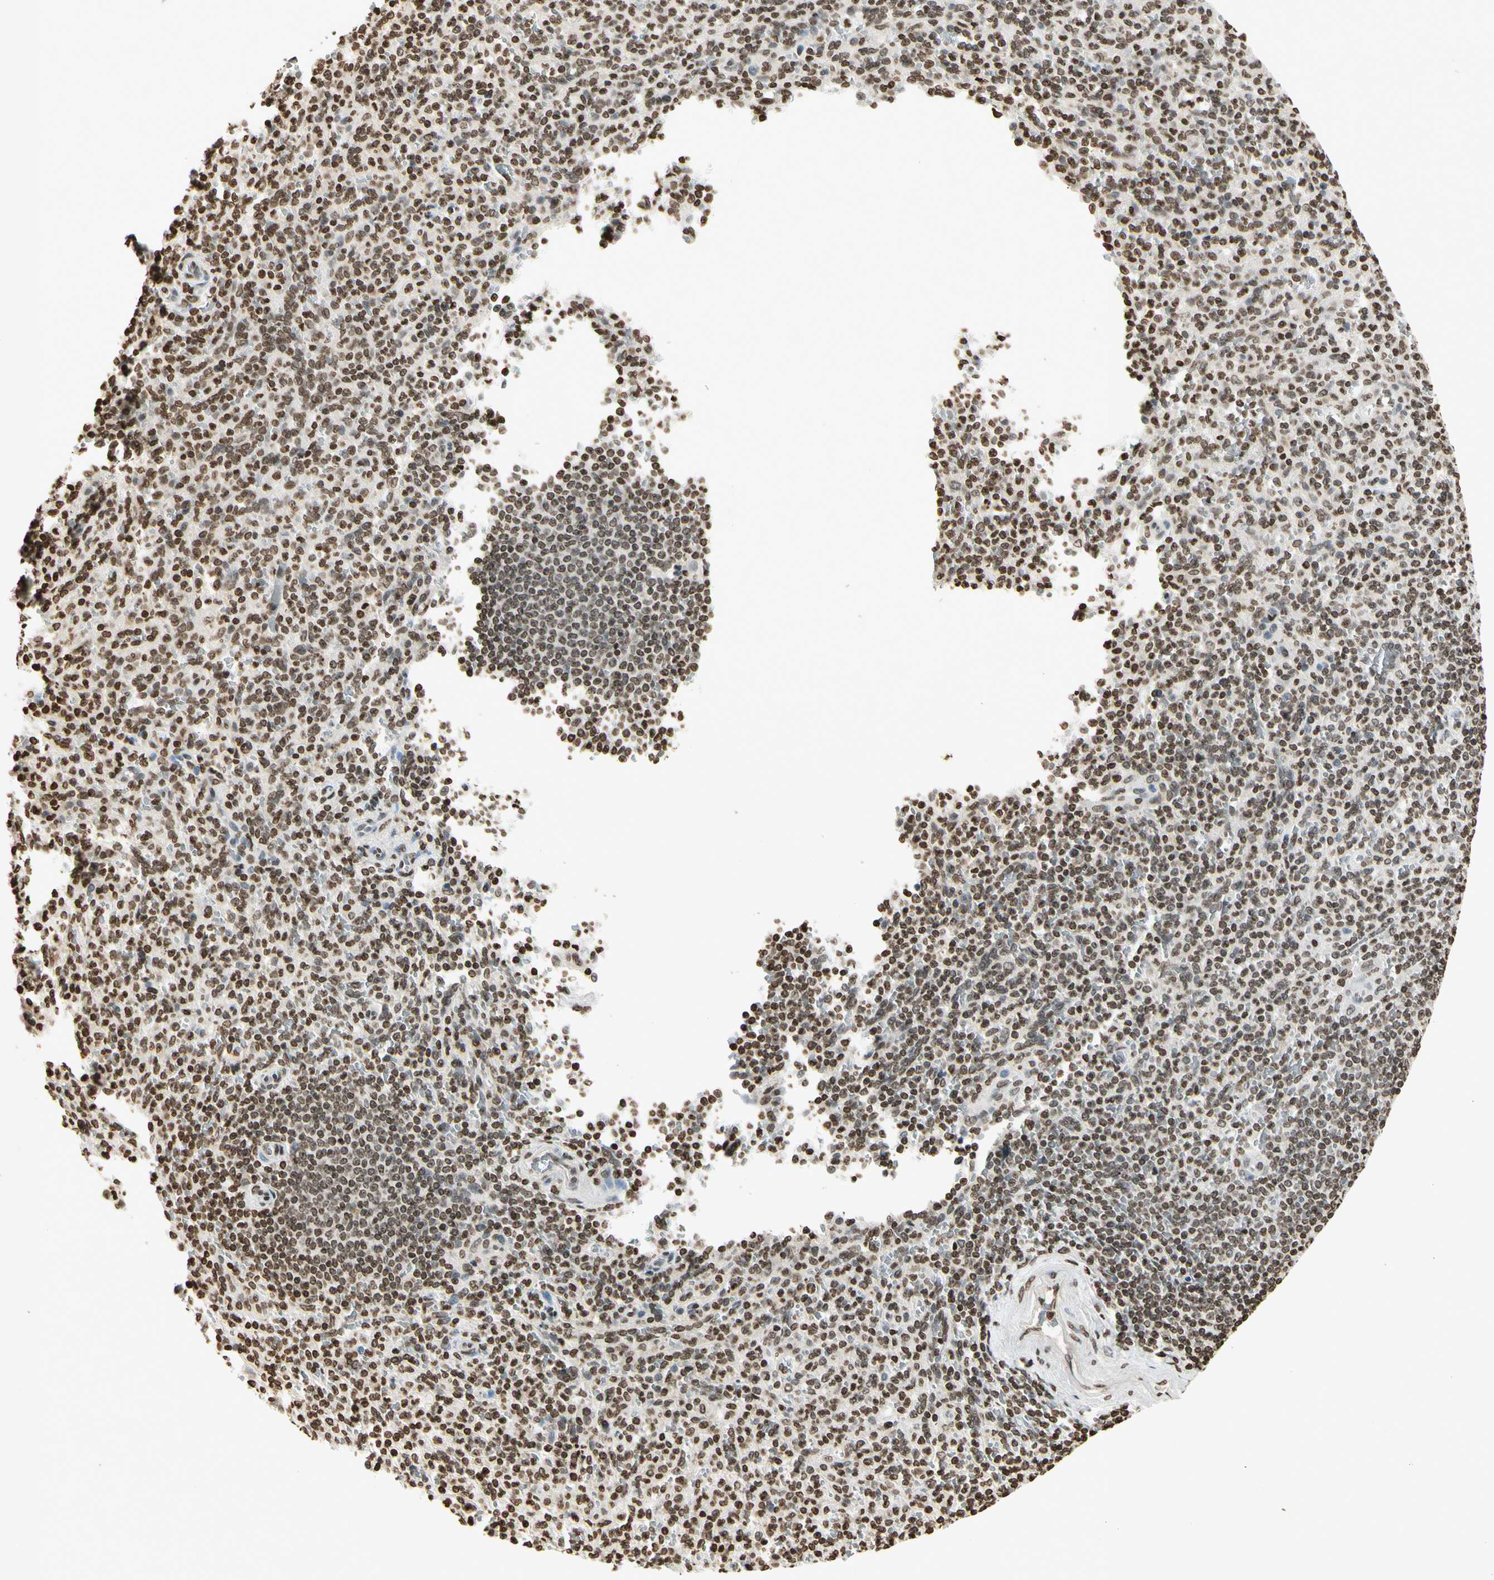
{"staining": {"intensity": "moderate", "quantity": "25%-75%", "location": "nuclear"}, "tissue": "spleen", "cell_type": "Cells in red pulp", "image_type": "normal", "snomed": [{"axis": "morphology", "description": "Normal tissue, NOS"}, {"axis": "topography", "description": "Spleen"}], "caption": "Immunohistochemistry (IHC) of normal spleen shows medium levels of moderate nuclear expression in approximately 25%-75% of cells in red pulp. Immunohistochemistry stains the protein in brown and the nuclei are stained blue.", "gene": "RORA", "patient": {"sex": "male", "age": 36}}